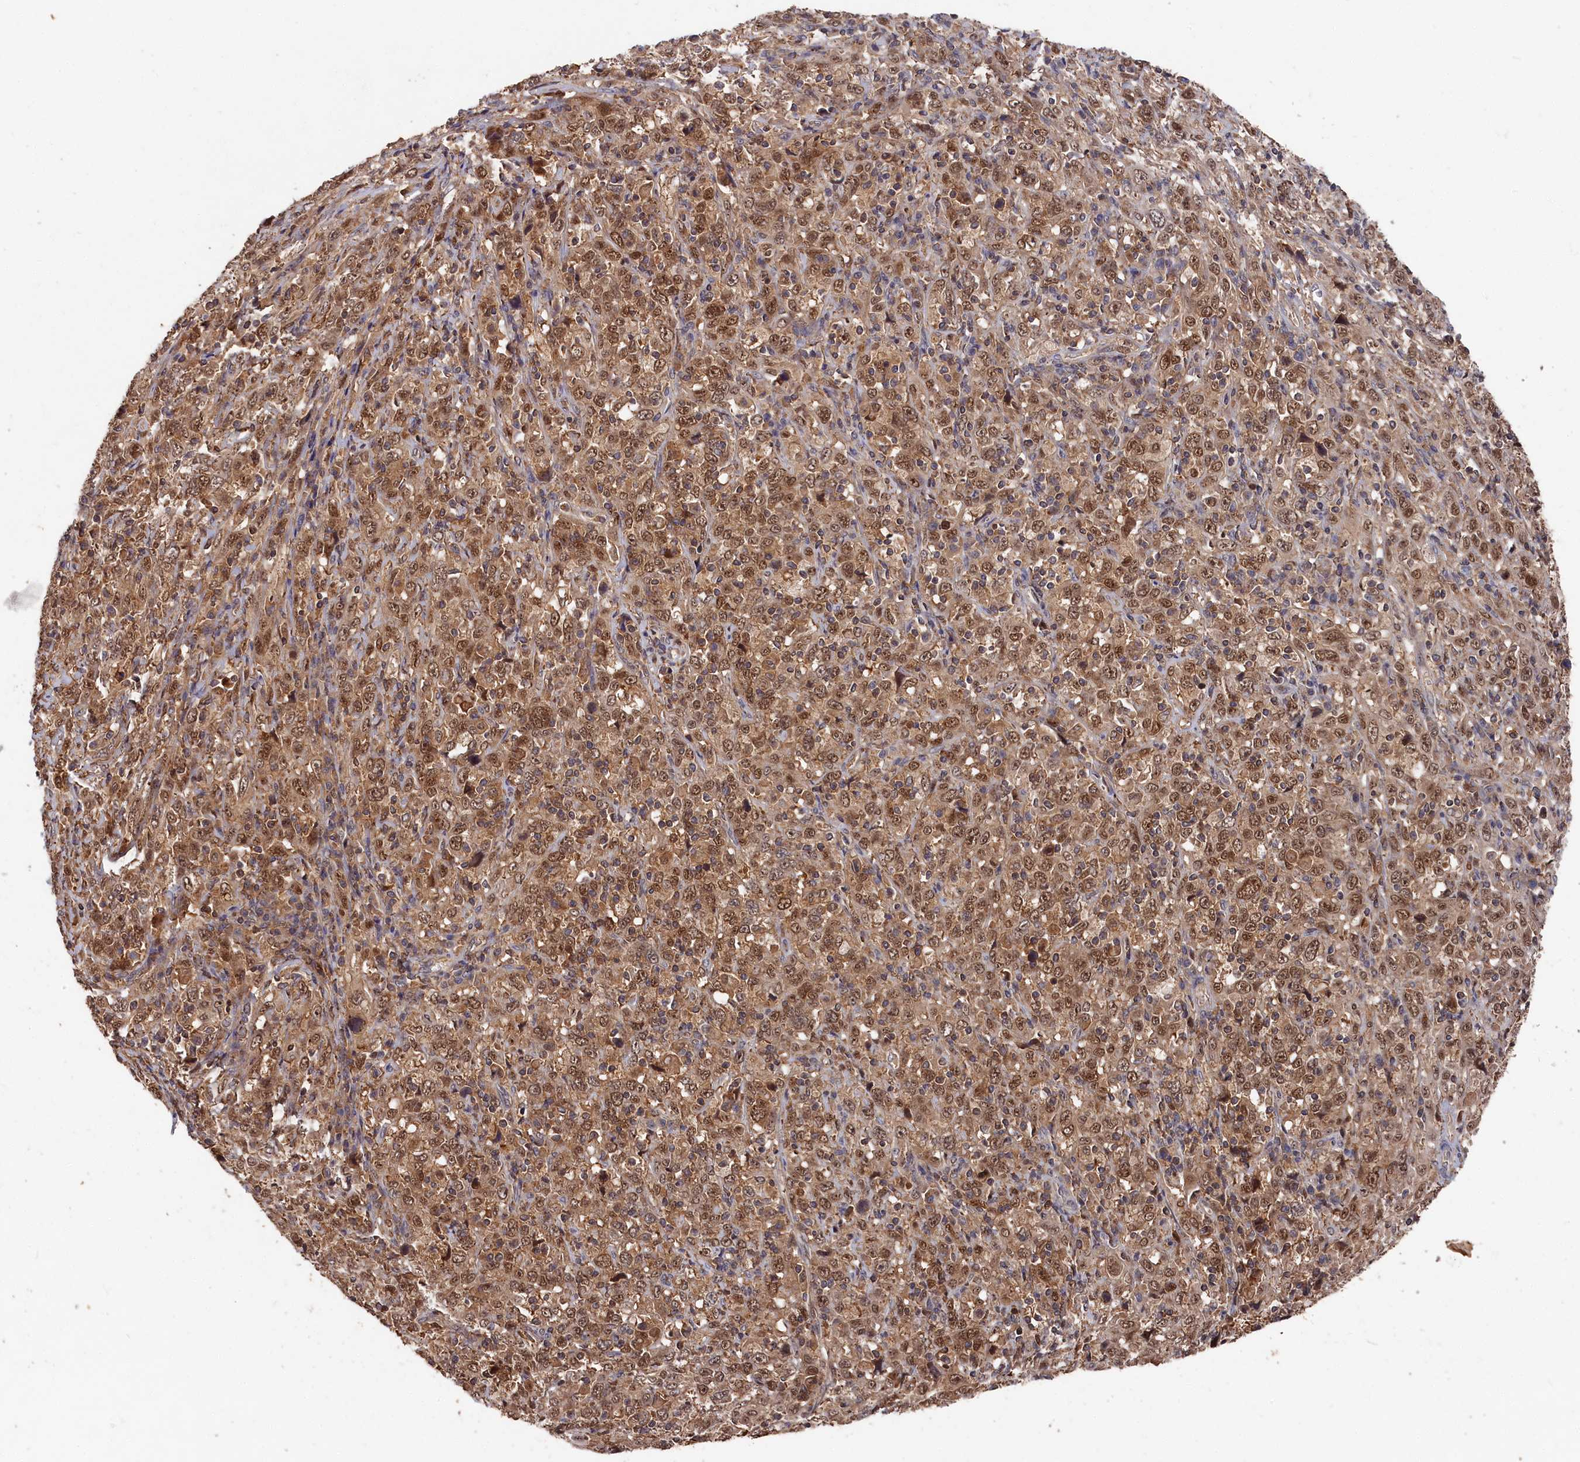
{"staining": {"intensity": "moderate", "quantity": ">75%", "location": "cytoplasmic/membranous,nuclear"}, "tissue": "cervical cancer", "cell_type": "Tumor cells", "image_type": "cancer", "snomed": [{"axis": "morphology", "description": "Squamous cell carcinoma, NOS"}, {"axis": "topography", "description": "Cervix"}], "caption": "Tumor cells show moderate cytoplasmic/membranous and nuclear expression in about >75% of cells in cervical cancer. Immunohistochemistry (ihc) stains the protein in brown and the nuclei are stained blue.", "gene": "RMI2", "patient": {"sex": "female", "age": 46}}